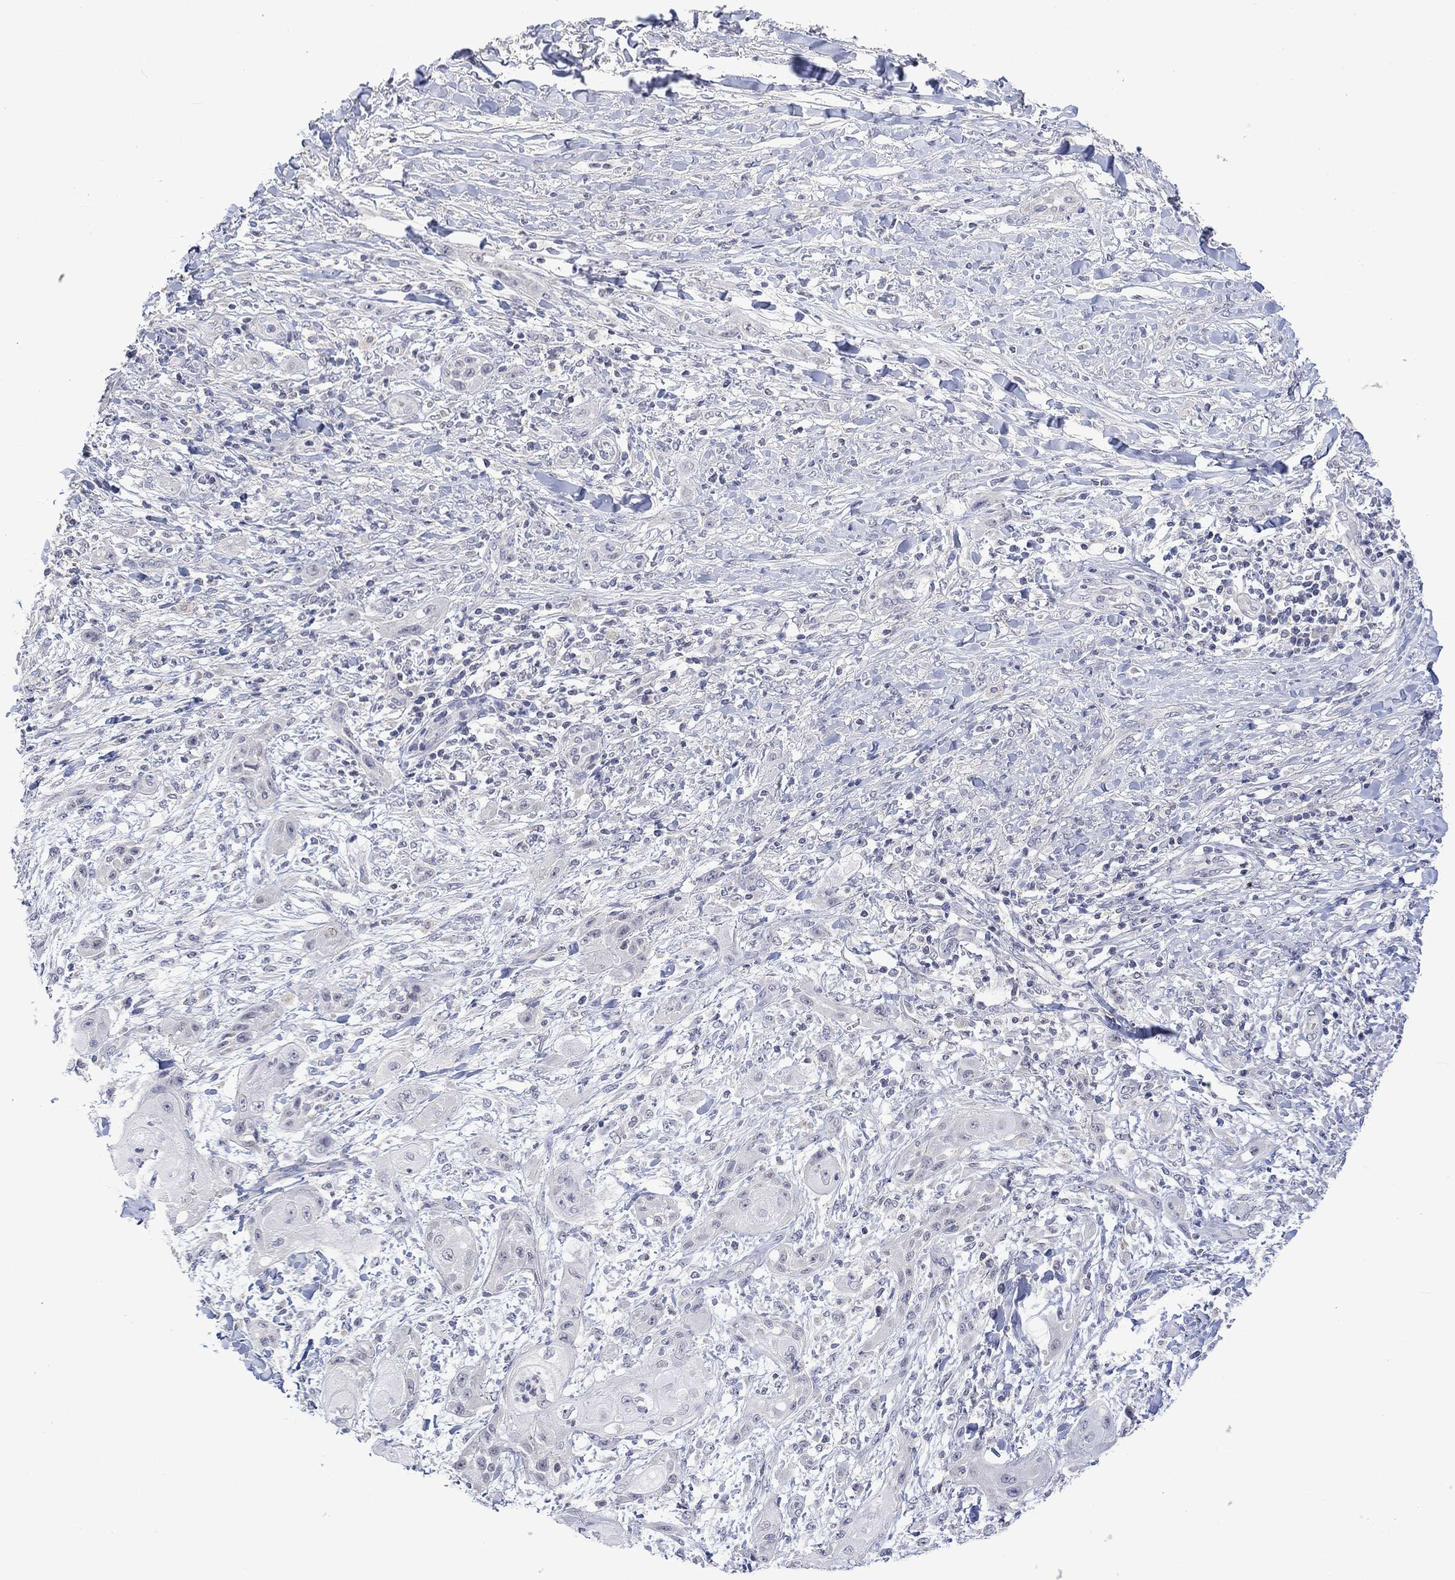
{"staining": {"intensity": "negative", "quantity": "none", "location": "none"}, "tissue": "skin cancer", "cell_type": "Tumor cells", "image_type": "cancer", "snomed": [{"axis": "morphology", "description": "Squamous cell carcinoma, NOS"}, {"axis": "topography", "description": "Skin"}], "caption": "There is no significant staining in tumor cells of squamous cell carcinoma (skin).", "gene": "SLC48A1", "patient": {"sex": "male", "age": 62}}